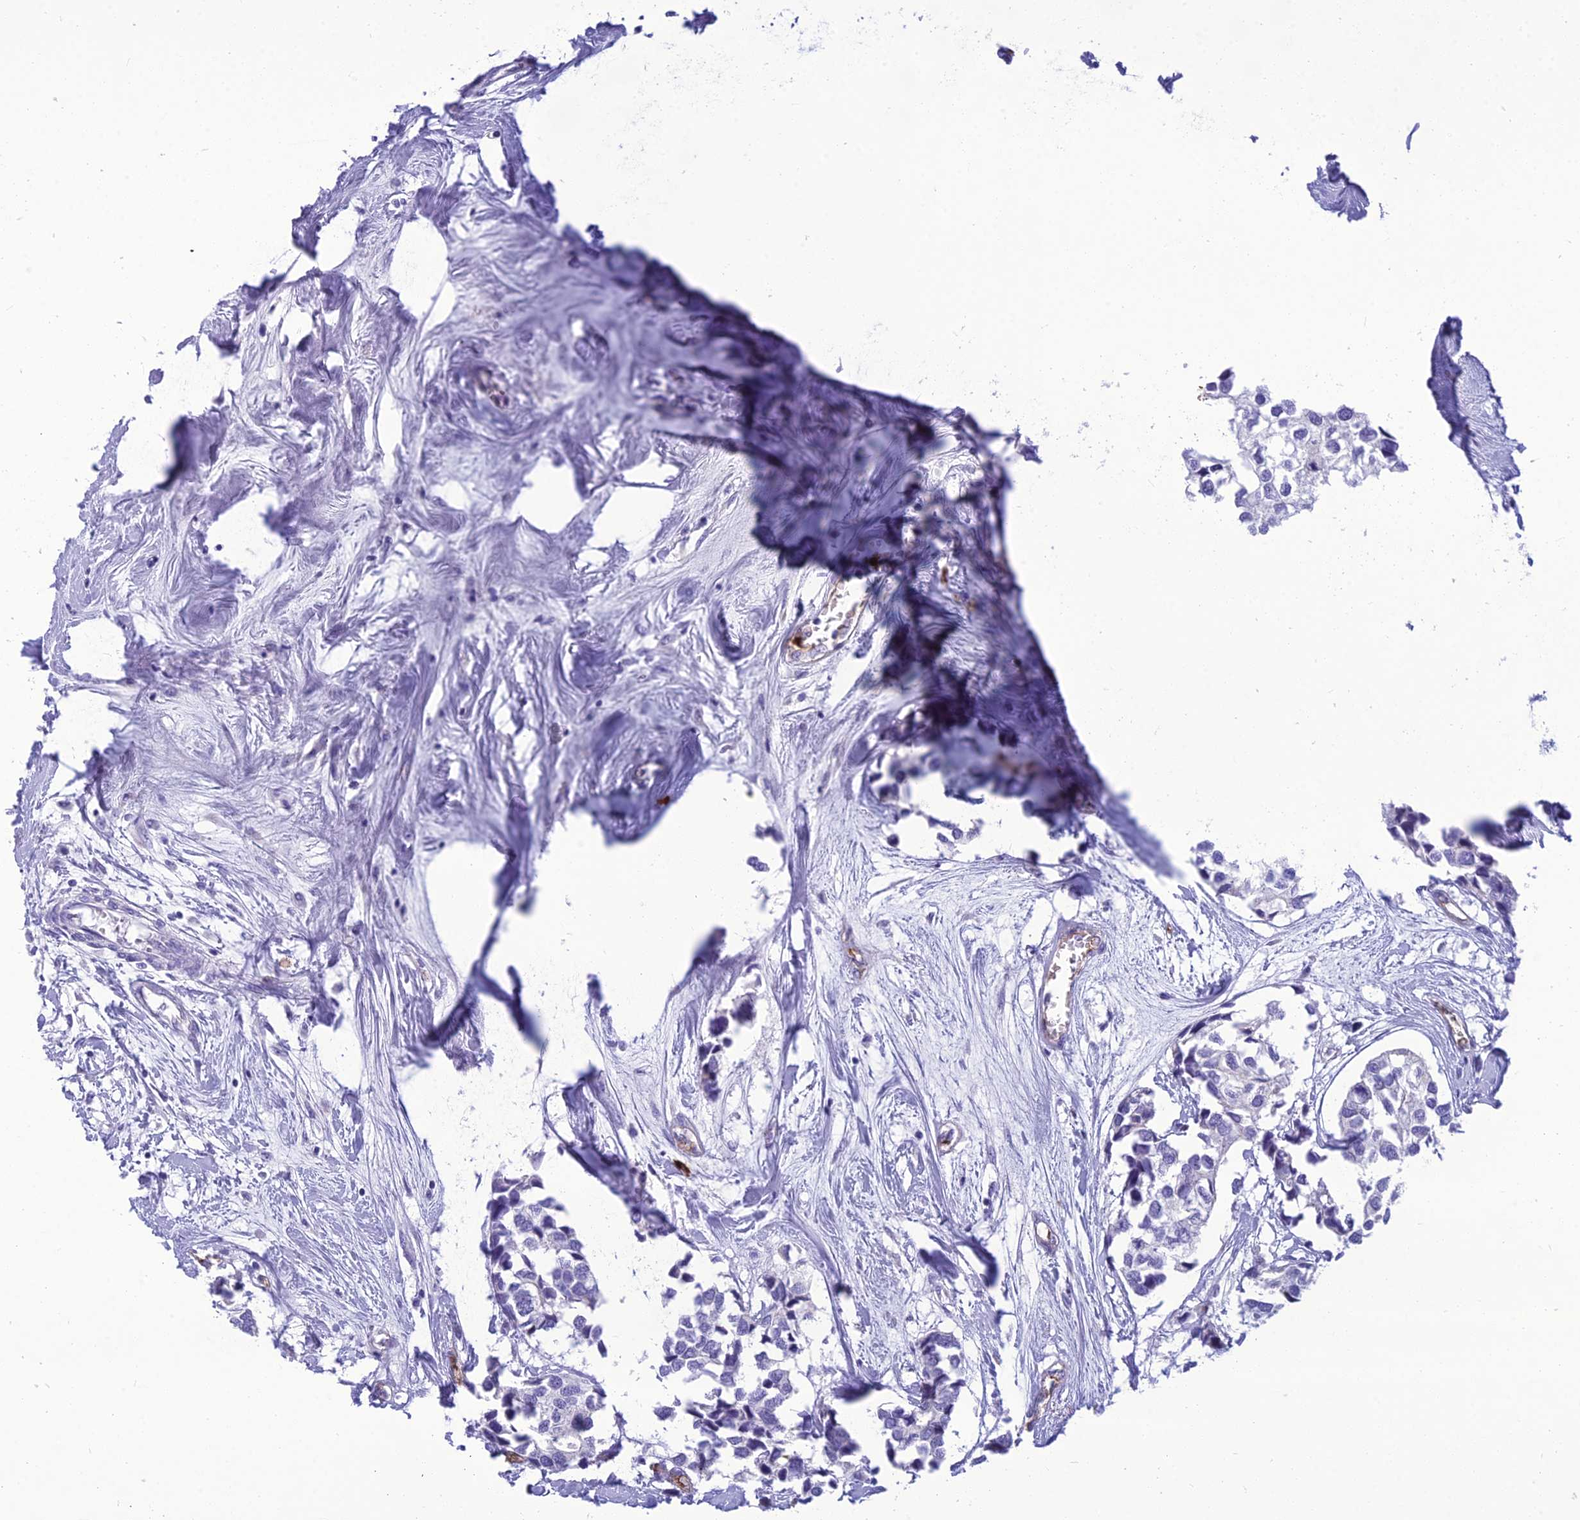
{"staining": {"intensity": "negative", "quantity": "none", "location": "none"}, "tissue": "breast cancer", "cell_type": "Tumor cells", "image_type": "cancer", "snomed": [{"axis": "morphology", "description": "Duct carcinoma"}, {"axis": "topography", "description": "Breast"}], "caption": "An IHC photomicrograph of breast cancer (intraductal carcinoma) is shown. There is no staining in tumor cells of breast cancer (intraductal carcinoma).", "gene": "BBS7", "patient": {"sex": "female", "age": 83}}